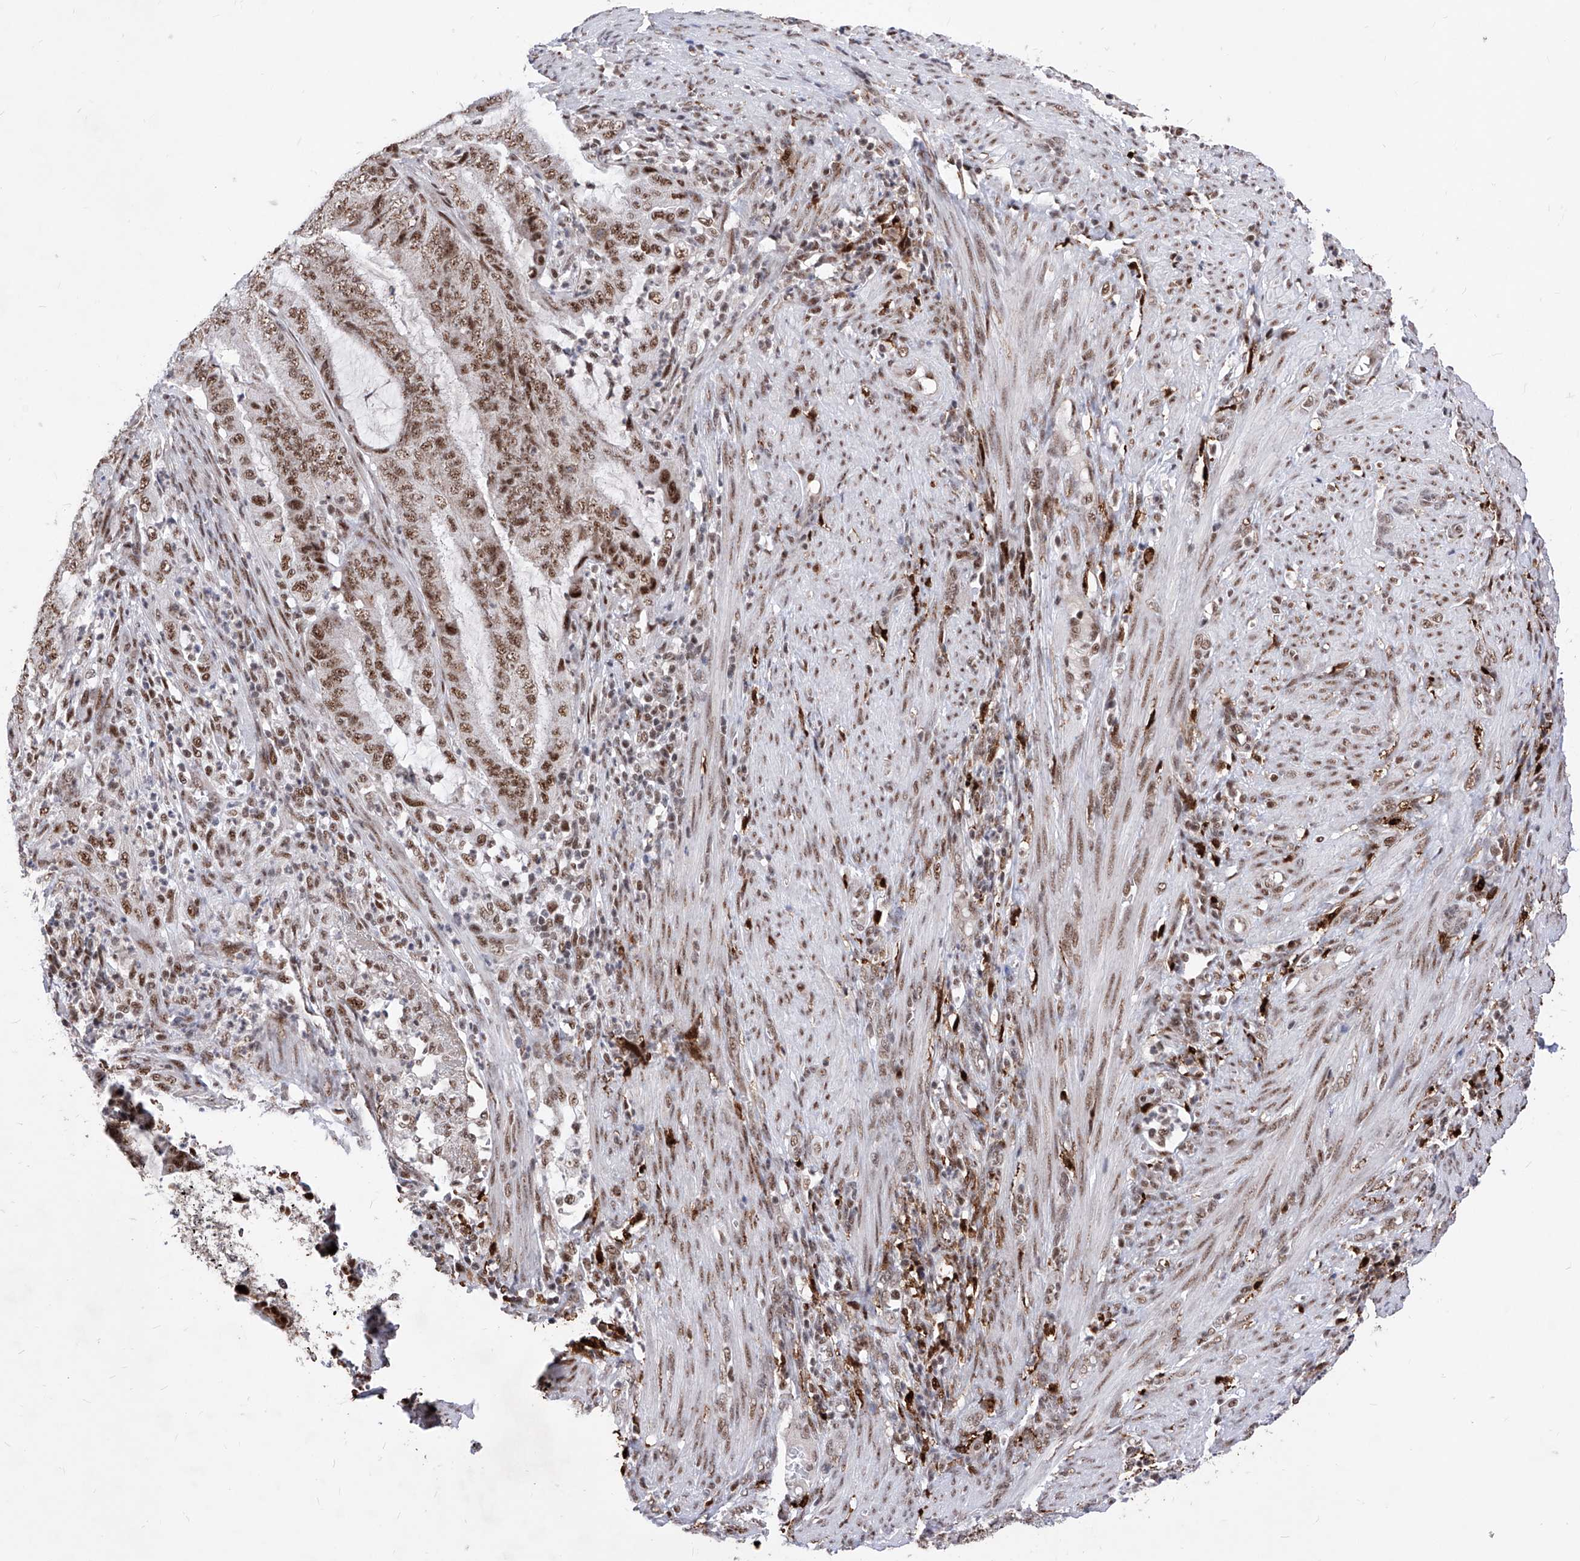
{"staining": {"intensity": "moderate", "quantity": ">75%", "location": "nuclear"}, "tissue": "endometrial cancer", "cell_type": "Tumor cells", "image_type": "cancer", "snomed": [{"axis": "morphology", "description": "Adenocarcinoma, NOS"}, {"axis": "topography", "description": "Endometrium"}], "caption": "Endometrial cancer stained with immunohistochemistry (IHC) exhibits moderate nuclear positivity in about >75% of tumor cells.", "gene": "PHF5A", "patient": {"sex": "female", "age": 51}}